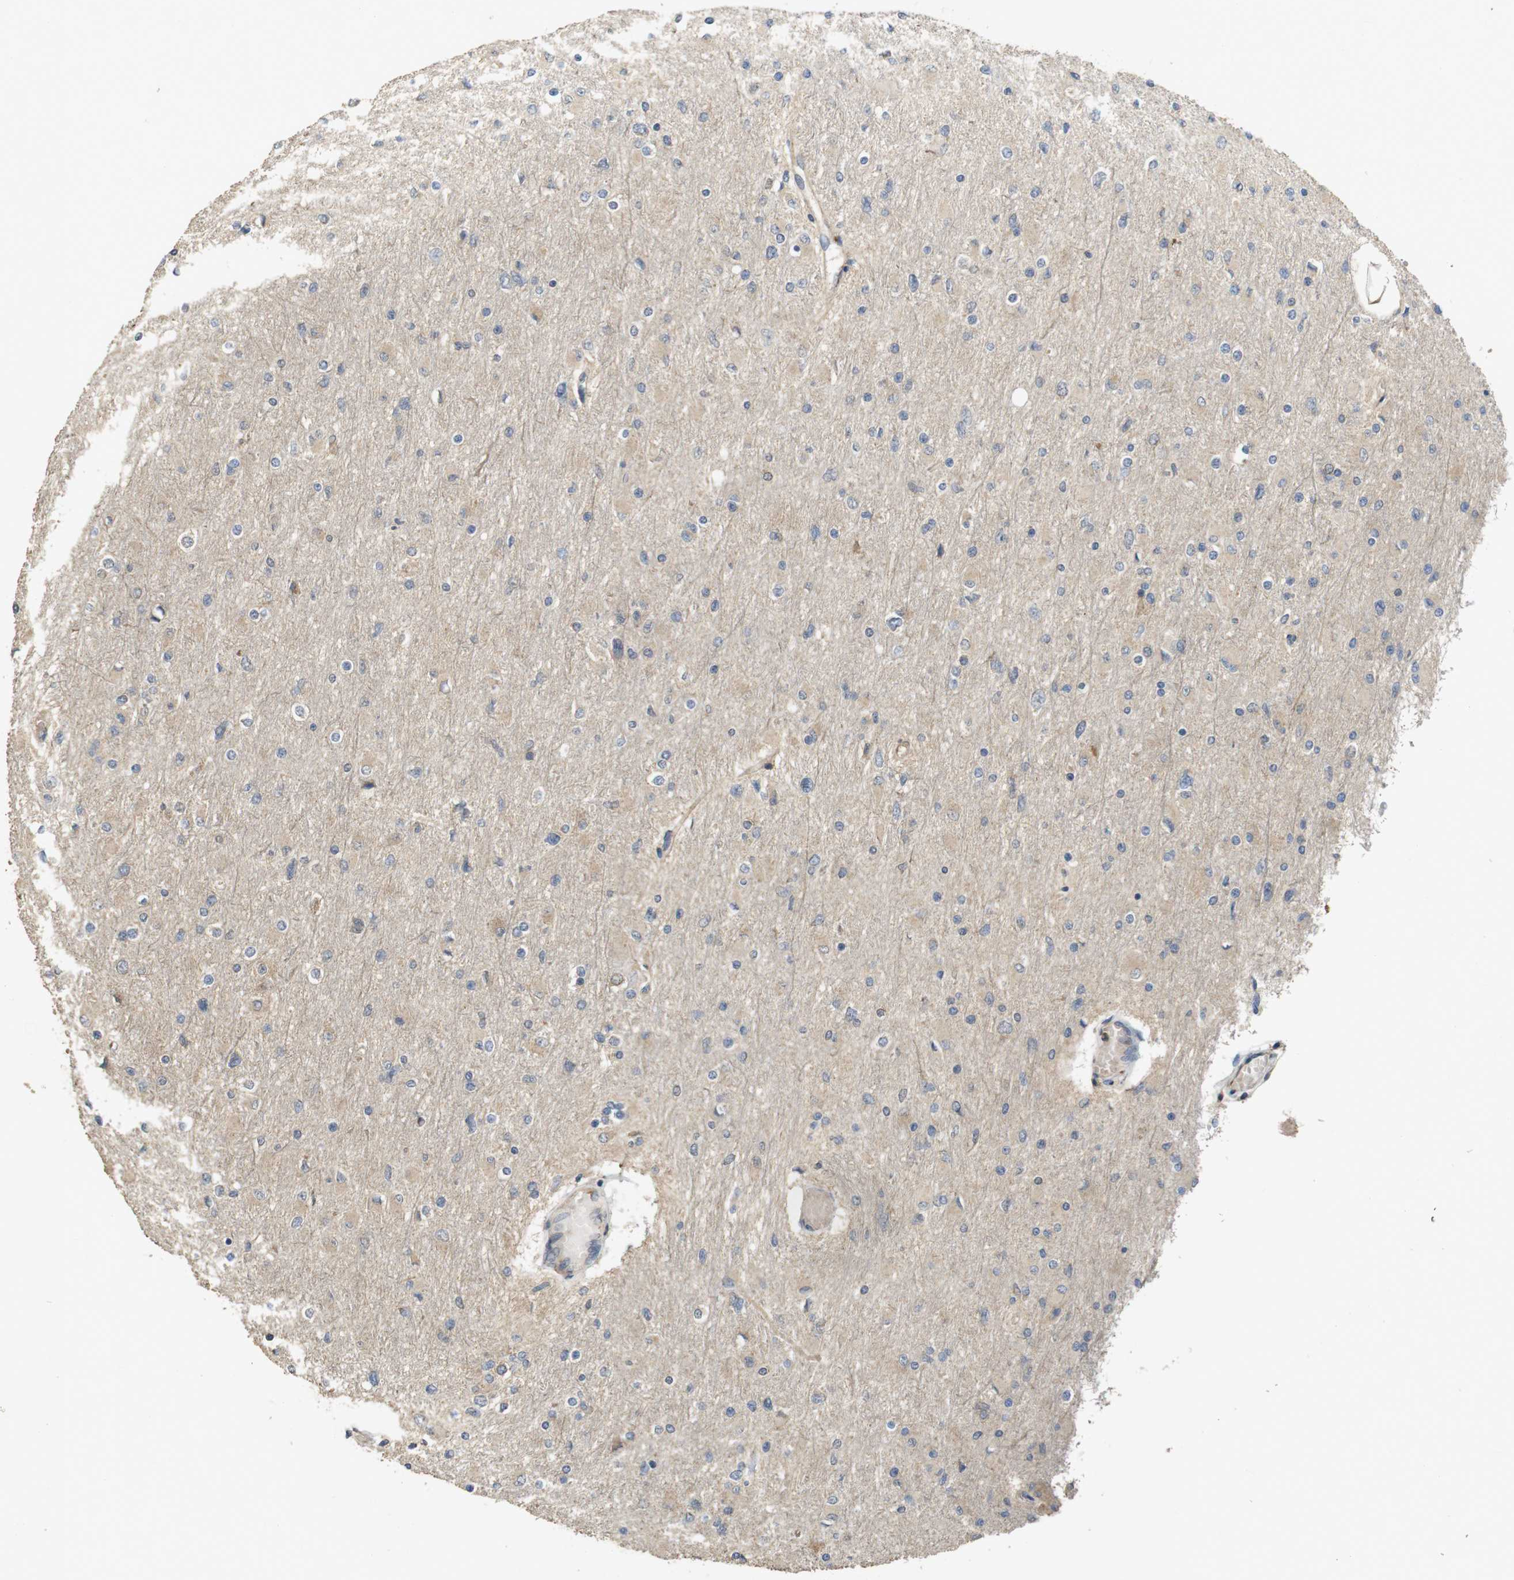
{"staining": {"intensity": "negative", "quantity": "none", "location": "none"}, "tissue": "glioma", "cell_type": "Tumor cells", "image_type": "cancer", "snomed": [{"axis": "morphology", "description": "Glioma, malignant, High grade"}, {"axis": "topography", "description": "Cerebral cortex"}], "caption": "Tumor cells are negative for brown protein staining in high-grade glioma (malignant).", "gene": "PCDHB10", "patient": {"sex": "female", "age": 36}}